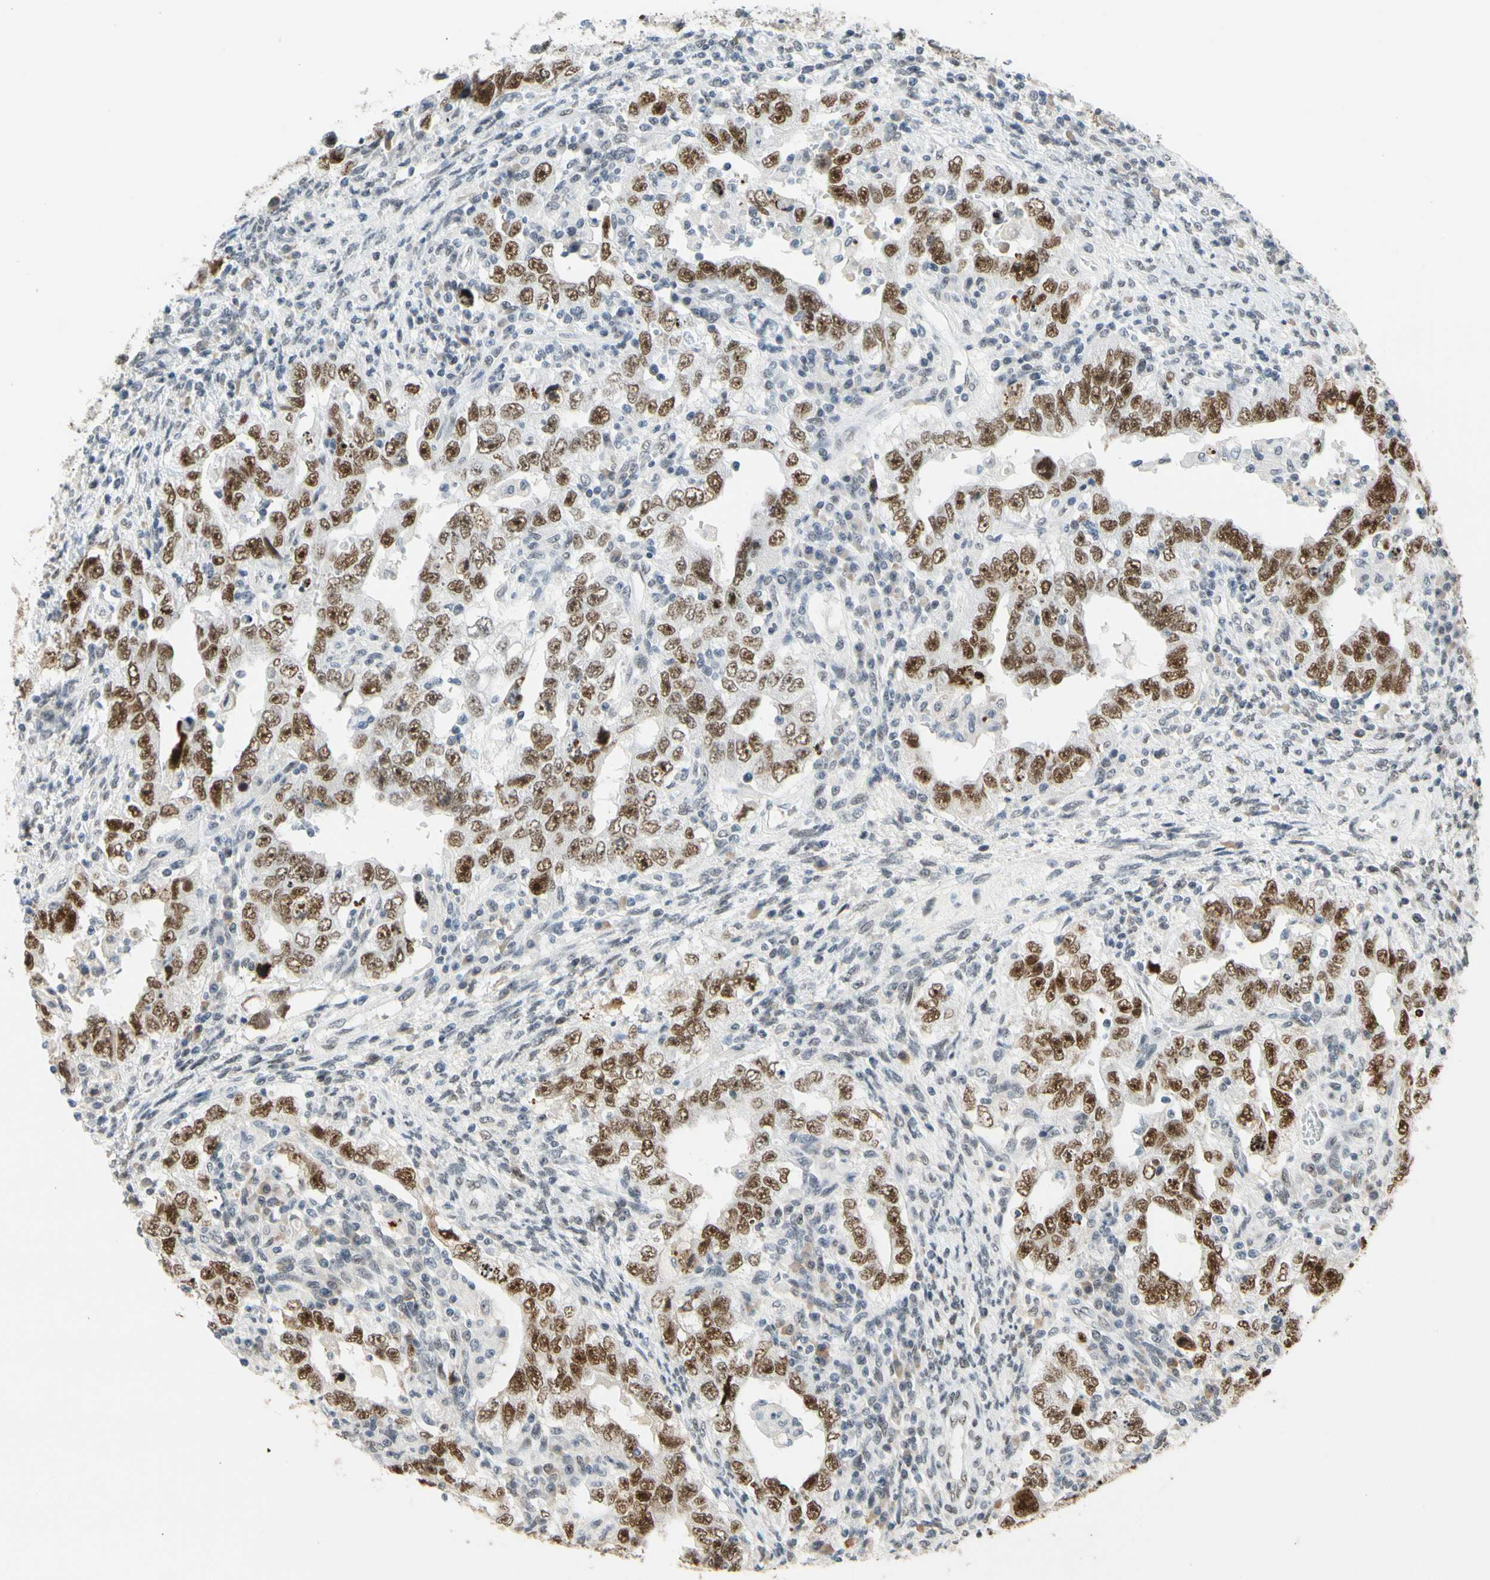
{"staining": {"intensity": "moderate", "quantity": ">75%", "location": "nuclear"}, "tissue": "testis cancer", "cell_type": "Tumor cells", "image_type": "cancer", "snomed": [{"axis": "morphology", "description": "Carcinoma, Embryonal, NOS"}, {"axis": "topography", "description": "Testis"}], "caption": "Moderate nuclear positivity is identified in about >75% of tumor cells in testis cancer (embryonal carcinoma). Nuclei are stained in blue.", "gene": "ZSCAN16", "patient": {"sex": "male", "age": 26}}